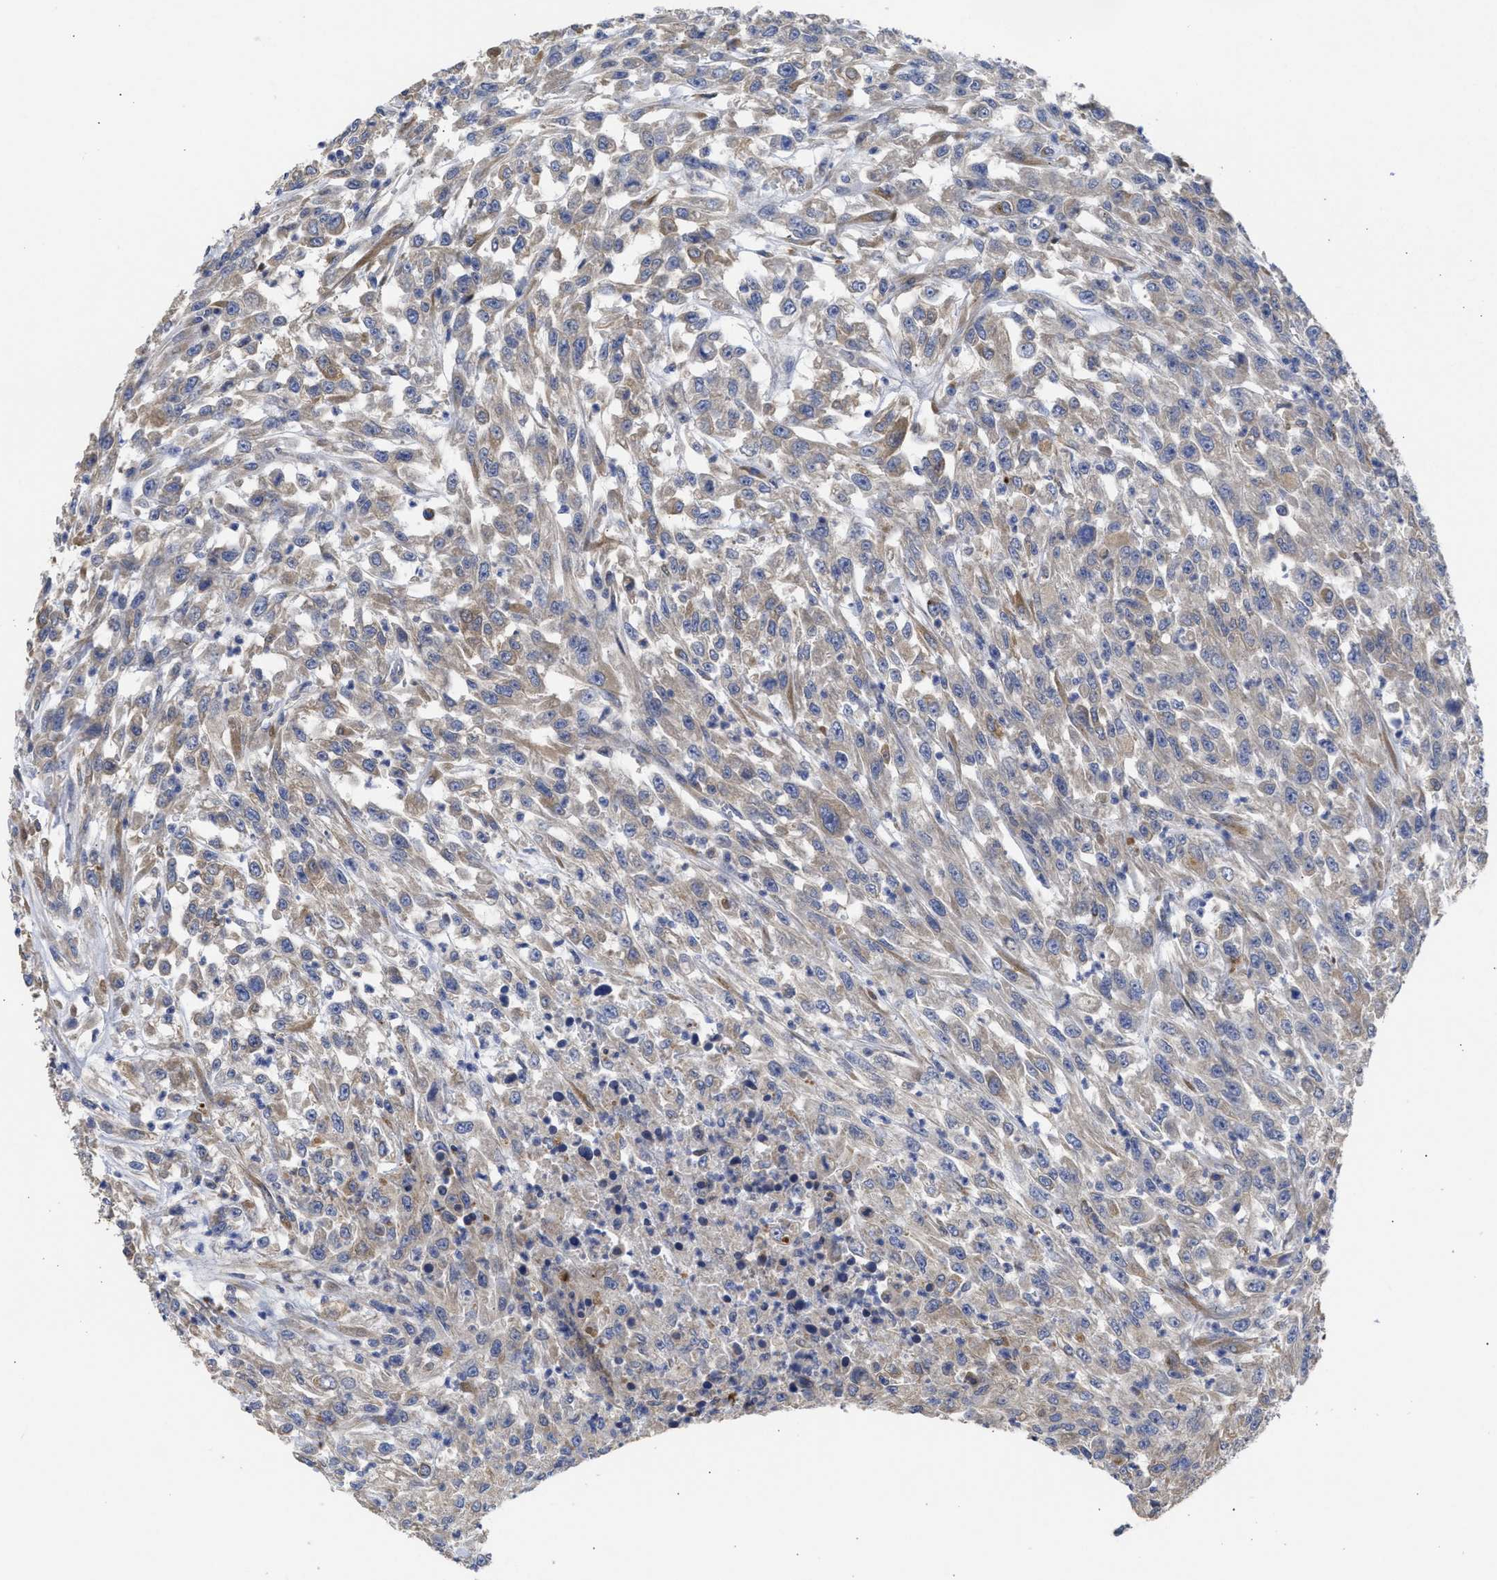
{"staining": {"intensity": "weak", "quantity": ">75%", "location": "cytoplasmic/membranous"}, "tissue": "urothelial cancer", "cell_type": "Tumor cells", "image_type": "cancer", "snomed": [{"axis": "morphology", "description": "Urothelial carcinoma, High grade"}, {"axis": "topography", "description": "Urinary bladder"}], "caption": "Weak cytoplasmic/membranous protein expression is appreciated in approximately >75% of tumor cells in urothelial cancer.", "gene": "TMED1", "patient": {"sex": "male", "age": 46}}